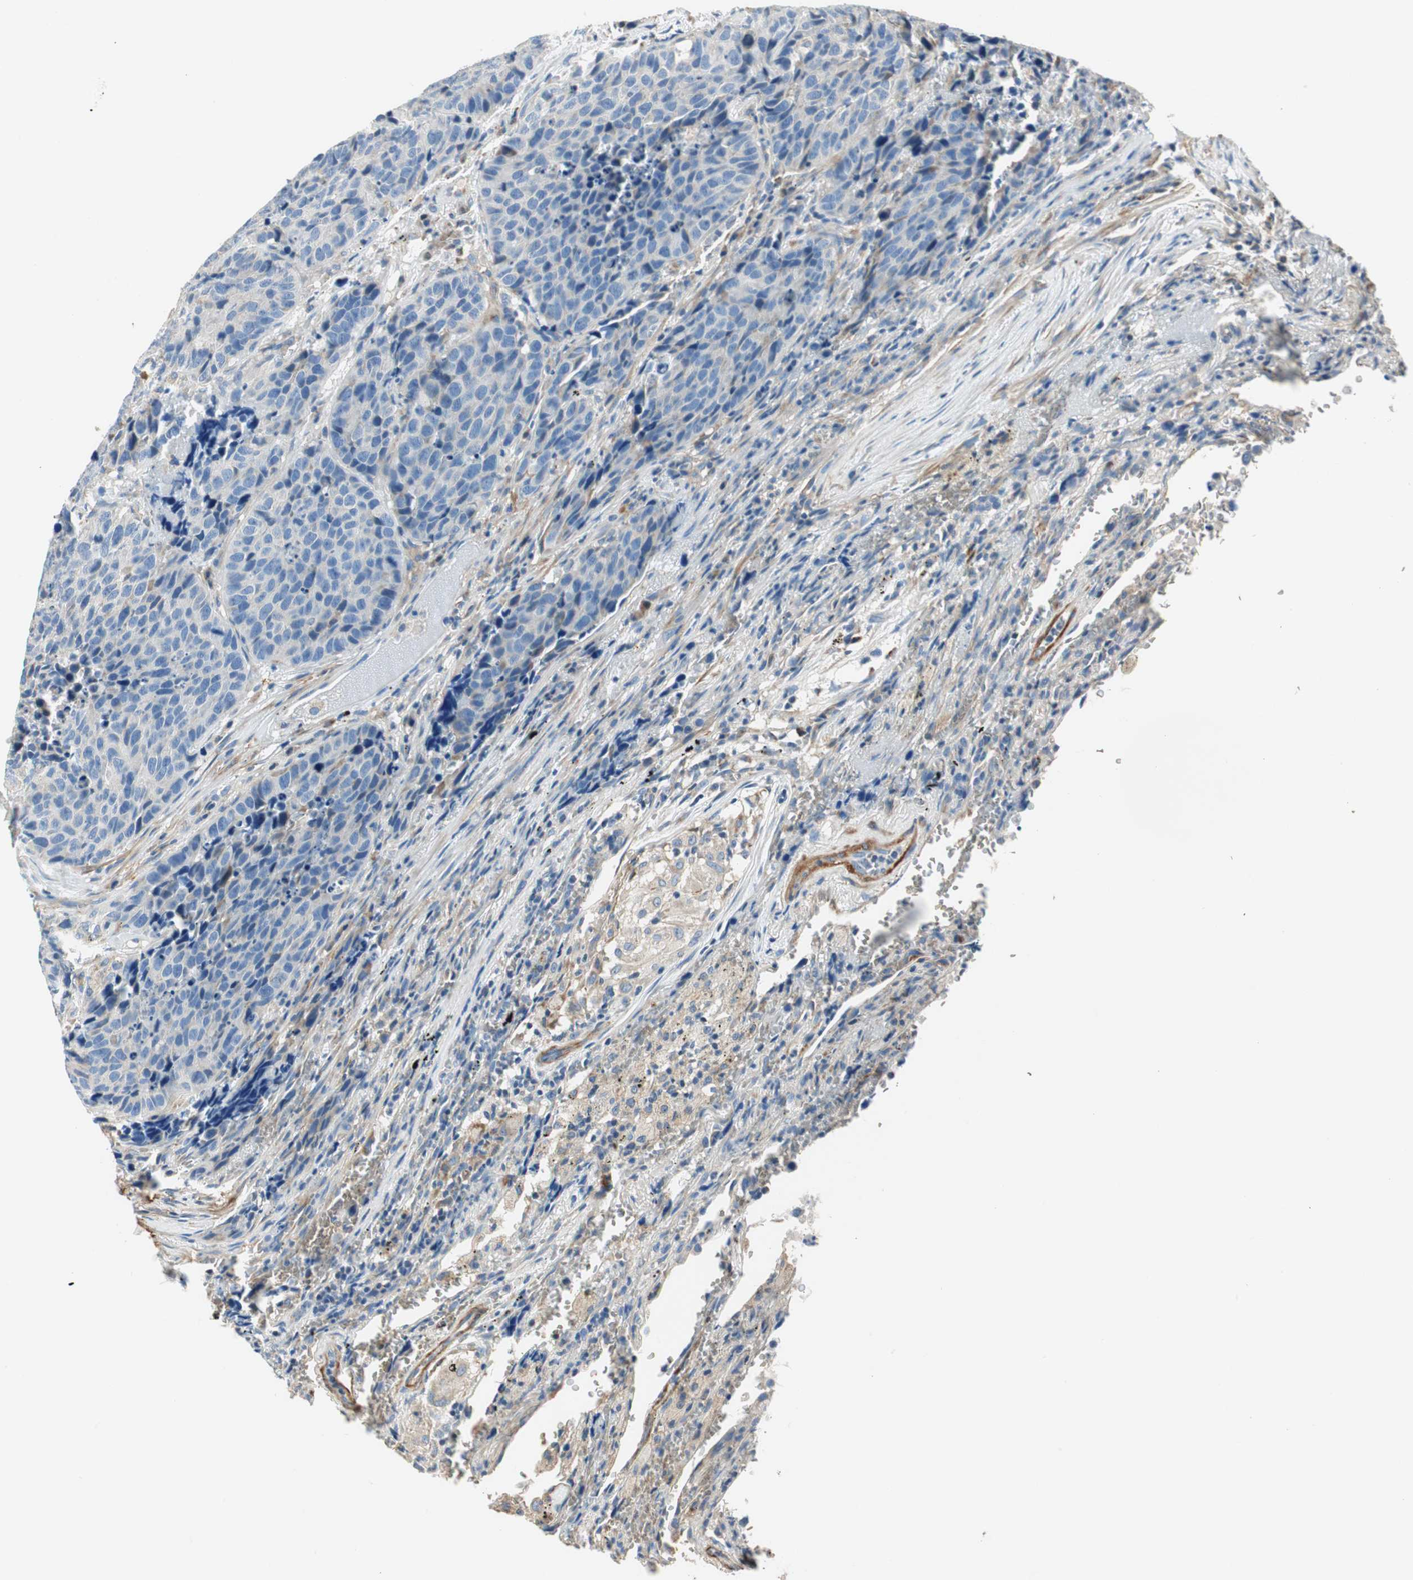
{"staining": {"intensity": "negative", "quantity": "none", "location": "none"}, "tissue": "carcinoid", "cell_type": "Tumor cells", "image_type": "cancer", "snomed": [{"axis": "morphology", "description": "Carcinoid, malignant, NOS"}, {"axis": "topography", "description": "Lung"}], "caption": "Image shows no protein staining in tumor cells of malignant carcinoid tissue.", "gene": "RORB", "patient": {"sex": "male", "age": 60}}